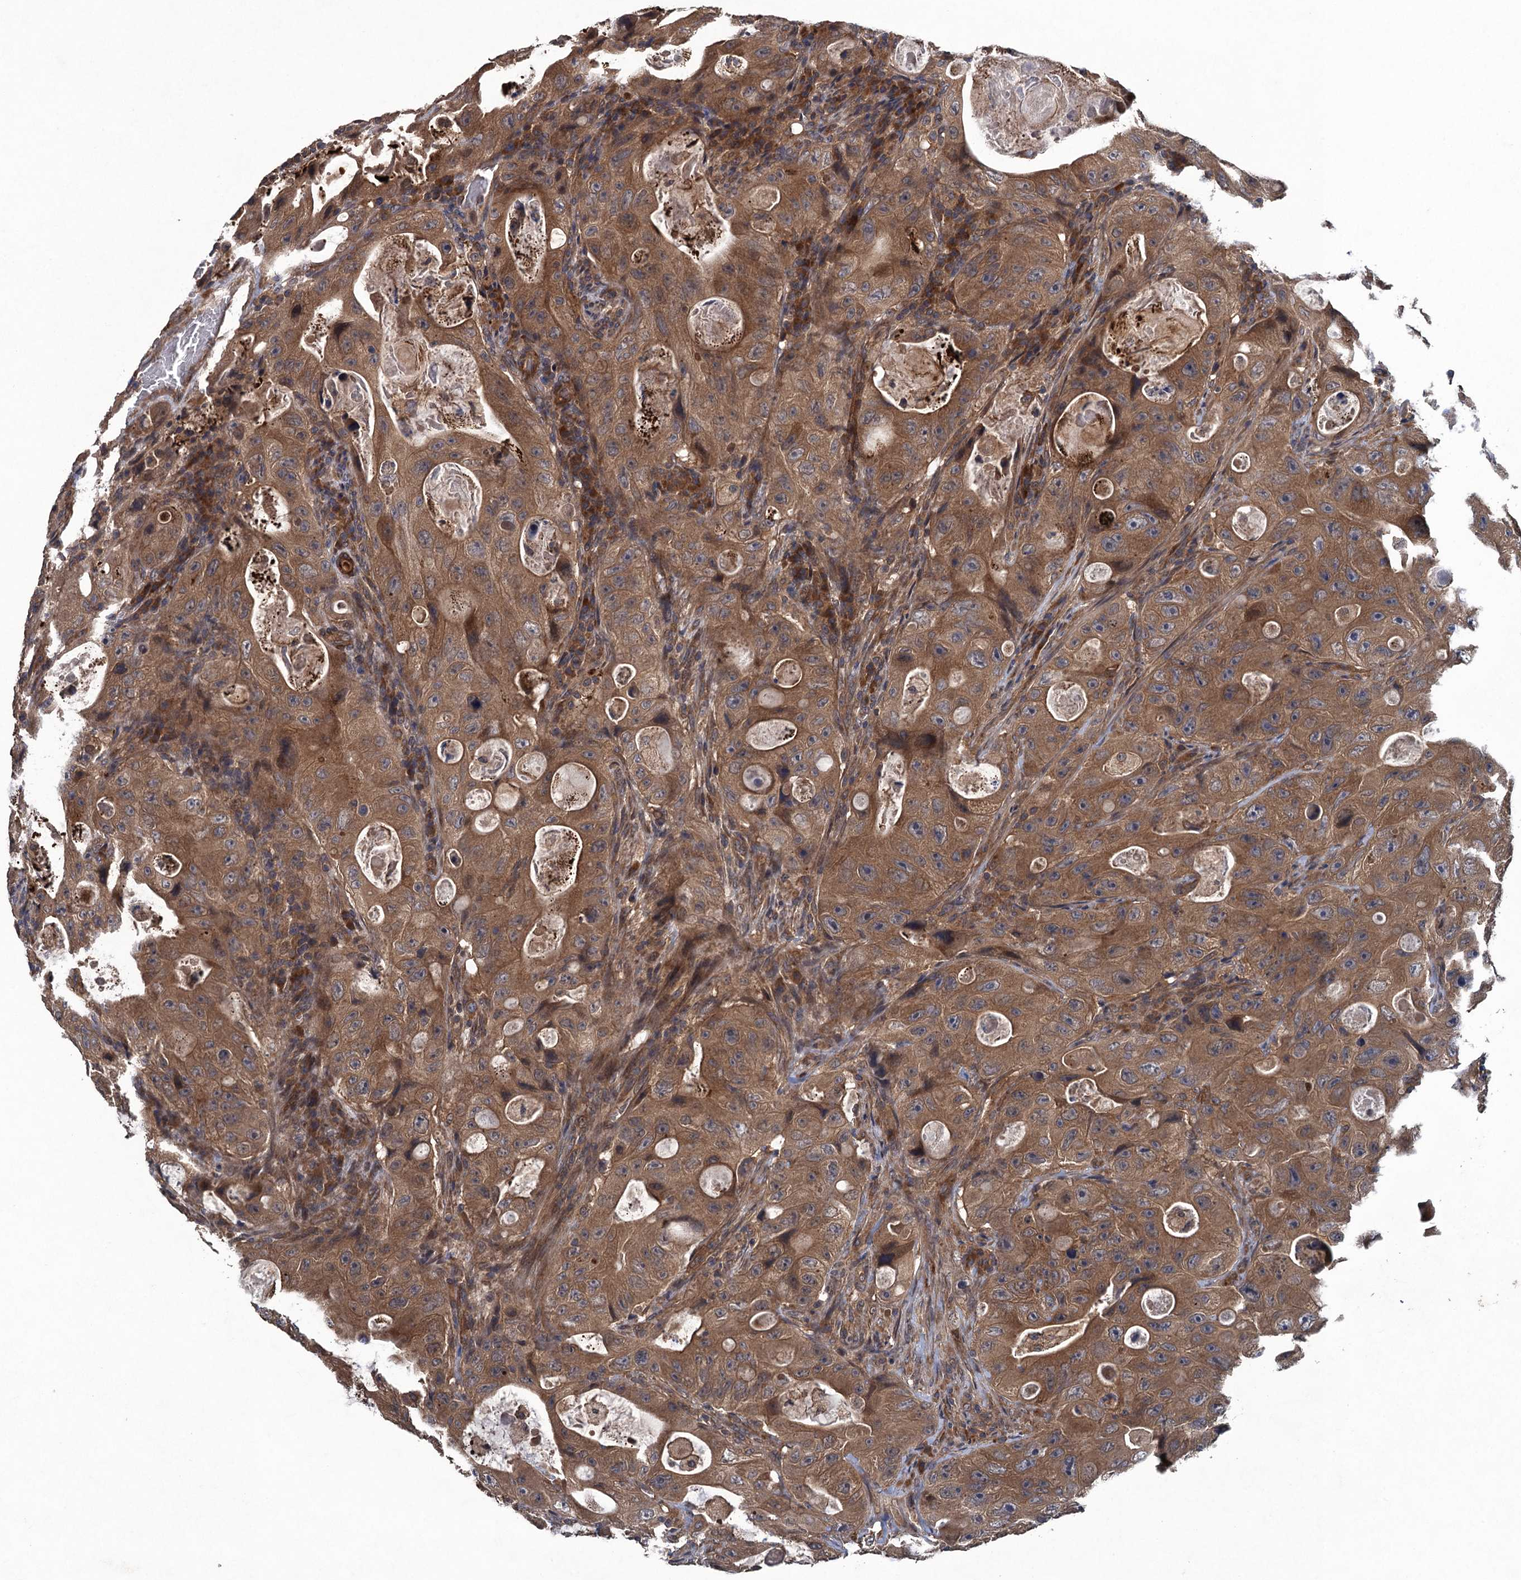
{"staining": {"intensity": "moderate", "quantity": ">75%", "location": "cytoplasmic/membranous"}, "tissue": "colorectal cancer", "cell_type": "Tumor cells", "image_type": "cancer", "snomed": [{"axis": "morphology", "description": "Adenocarcinoma, NOS"}, {"axis": "topography", "description": "Colon"}], "caption": "Colorectal adenocarcinoma tissue demonstrates moderate cytoplasmic/membranous staining in approximately >75% of tumor cells (Stains: DAB (3,3'-diaminobenzidine) in brown, nuclei in blue, Microscopy: brightfield microscopy at high magnification).", "gene": "CNTN5", "patient": {"sex": "female", "age": 46}}